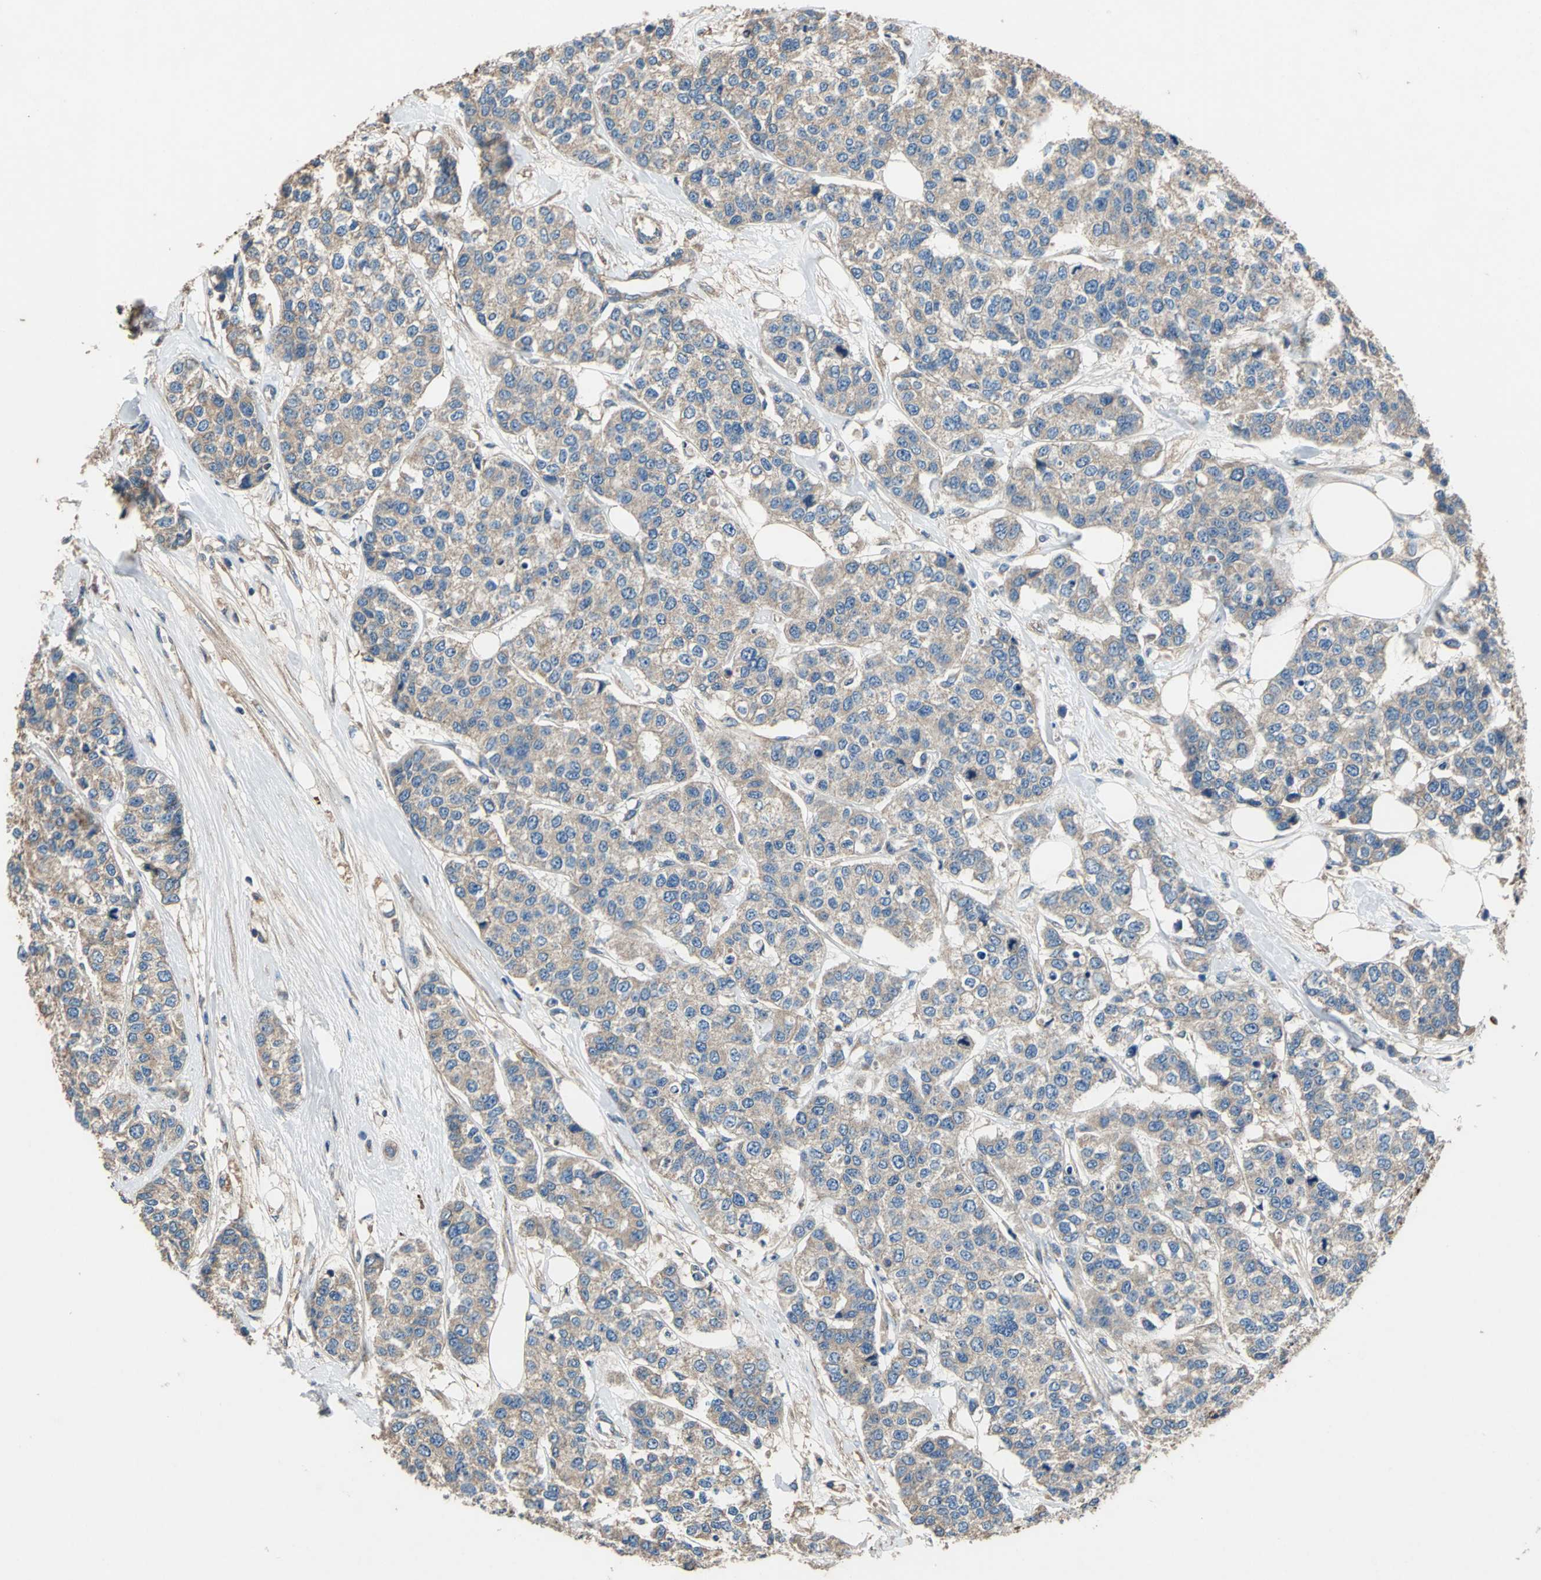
{"staining": {"intensity": "weak", "quantity": ">75%", "location": "cytoplasmic/membranous"}, "tissue": "breast cancer", "cell_type": "Tumor cells", "image_type": "cancer", "snomed": [{"axis": "morphology", "description": "Duct carcinoma"}, {"axis": "topography", "description": "Breast"}], "caption": "An immunohistochemistry photomicrograph of neoplastic tissue is shown. Protein staining in brown highlights weak cytoplasmic/membranous positivity in breast invasive ductal carcinoma within tumor cells.", "gene": "HEPH", "patient": {"sex": "female", "age": 51}}